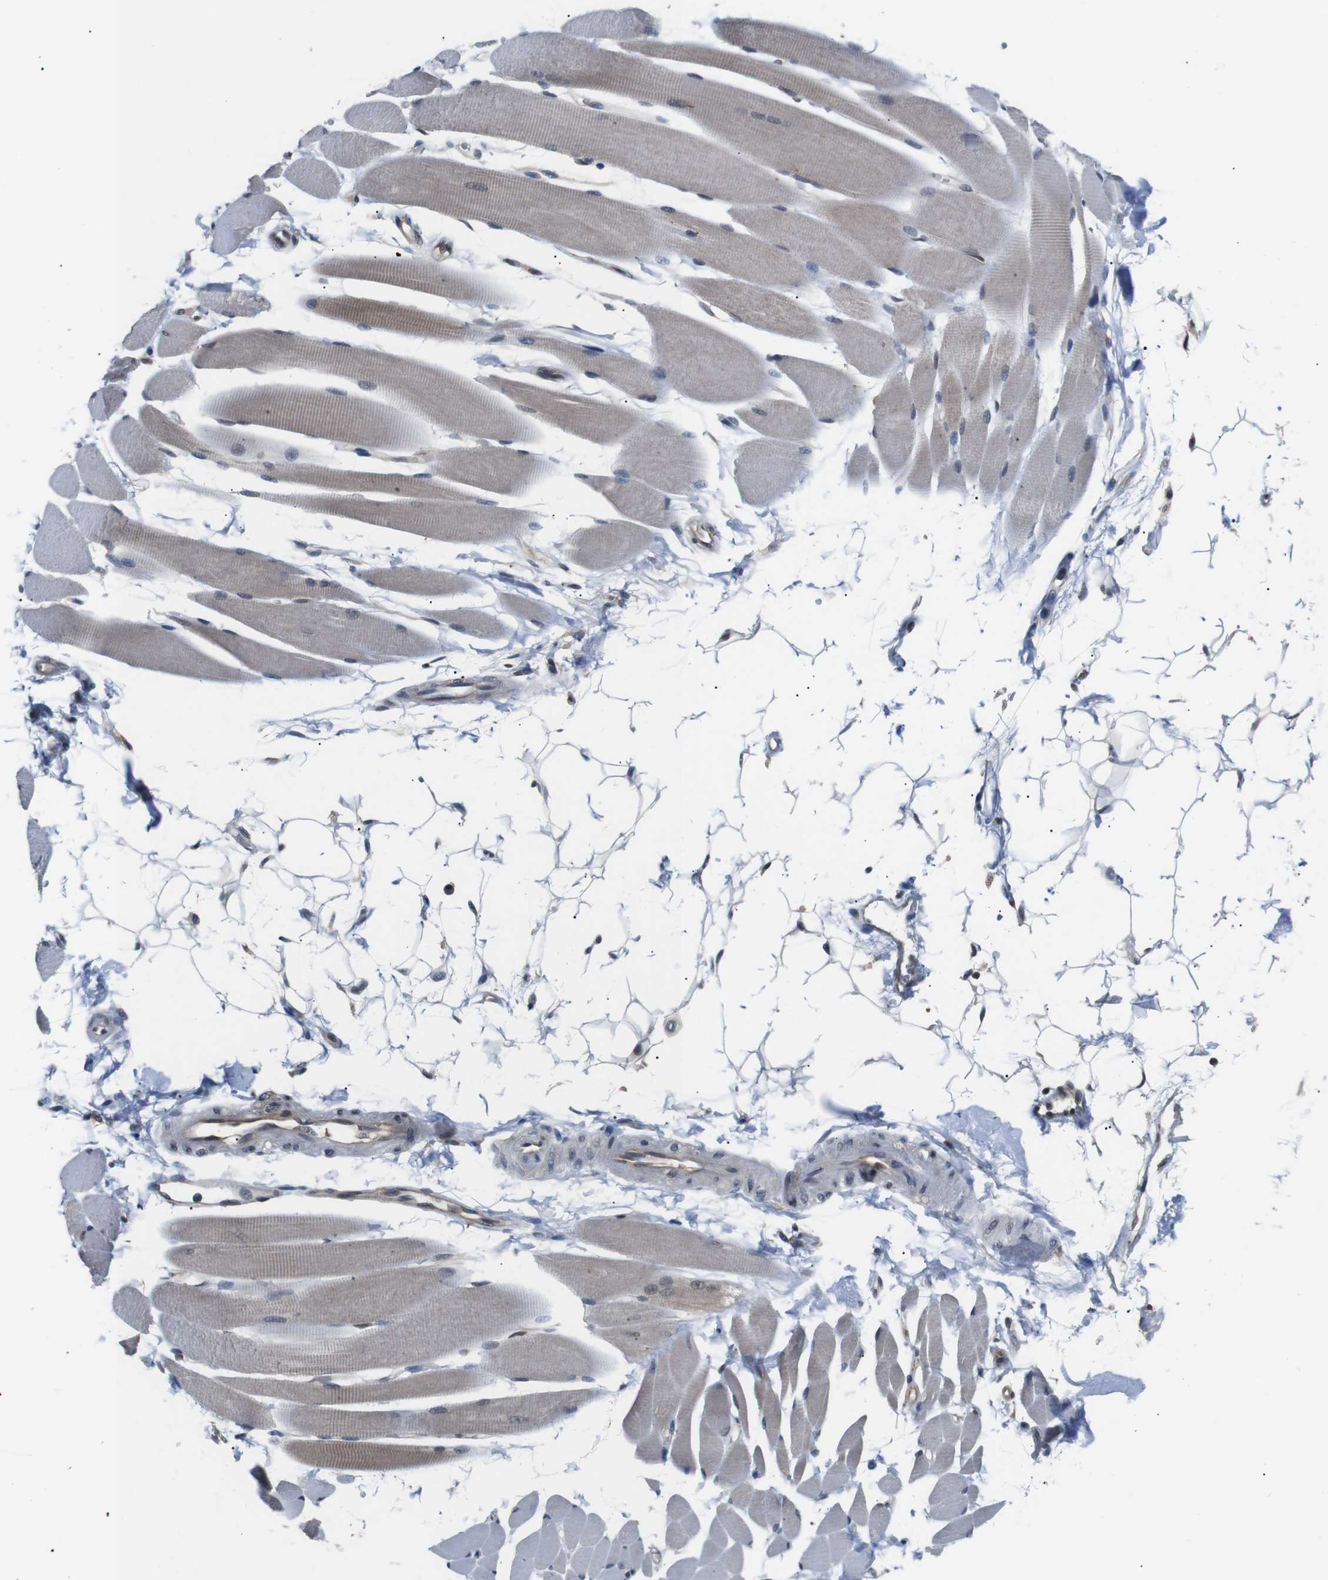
{"staining": {"intensity": "weak", "quantity": "25%-75%", "location": "cytoplasmic/membranous,nuclear"}, "tissue": "skeletal muscle", "cell_type": "Myocytes", "image_type": "normal", "snomed": [{"axis": "morphology", "description": "Normal tissue, NOS"}, {"axis": "topography", "description": "Skeletal muscle"}, {"axis": "topography", "description": "Oral tissue"}, {"axis": "topography", "description": "Peripheral nerve tissue"}], "caption": "DAB (3,3'-diaminobenzidine) immunohistochemical staining of unremarkable skeletal muscle exhibits weak cytoplasmic/membranous,nuclear protein expression in about 25%-75% of myocytes. The staining was performed using DAB (3,3'-diaminobenzidine) to visualize the protein expression in brown, while the nuclei were stained in blue with hematoxylin (Magnification: 20x).", "gene": "UBXN1", "patient": {"sex": "female", "age": 84}}